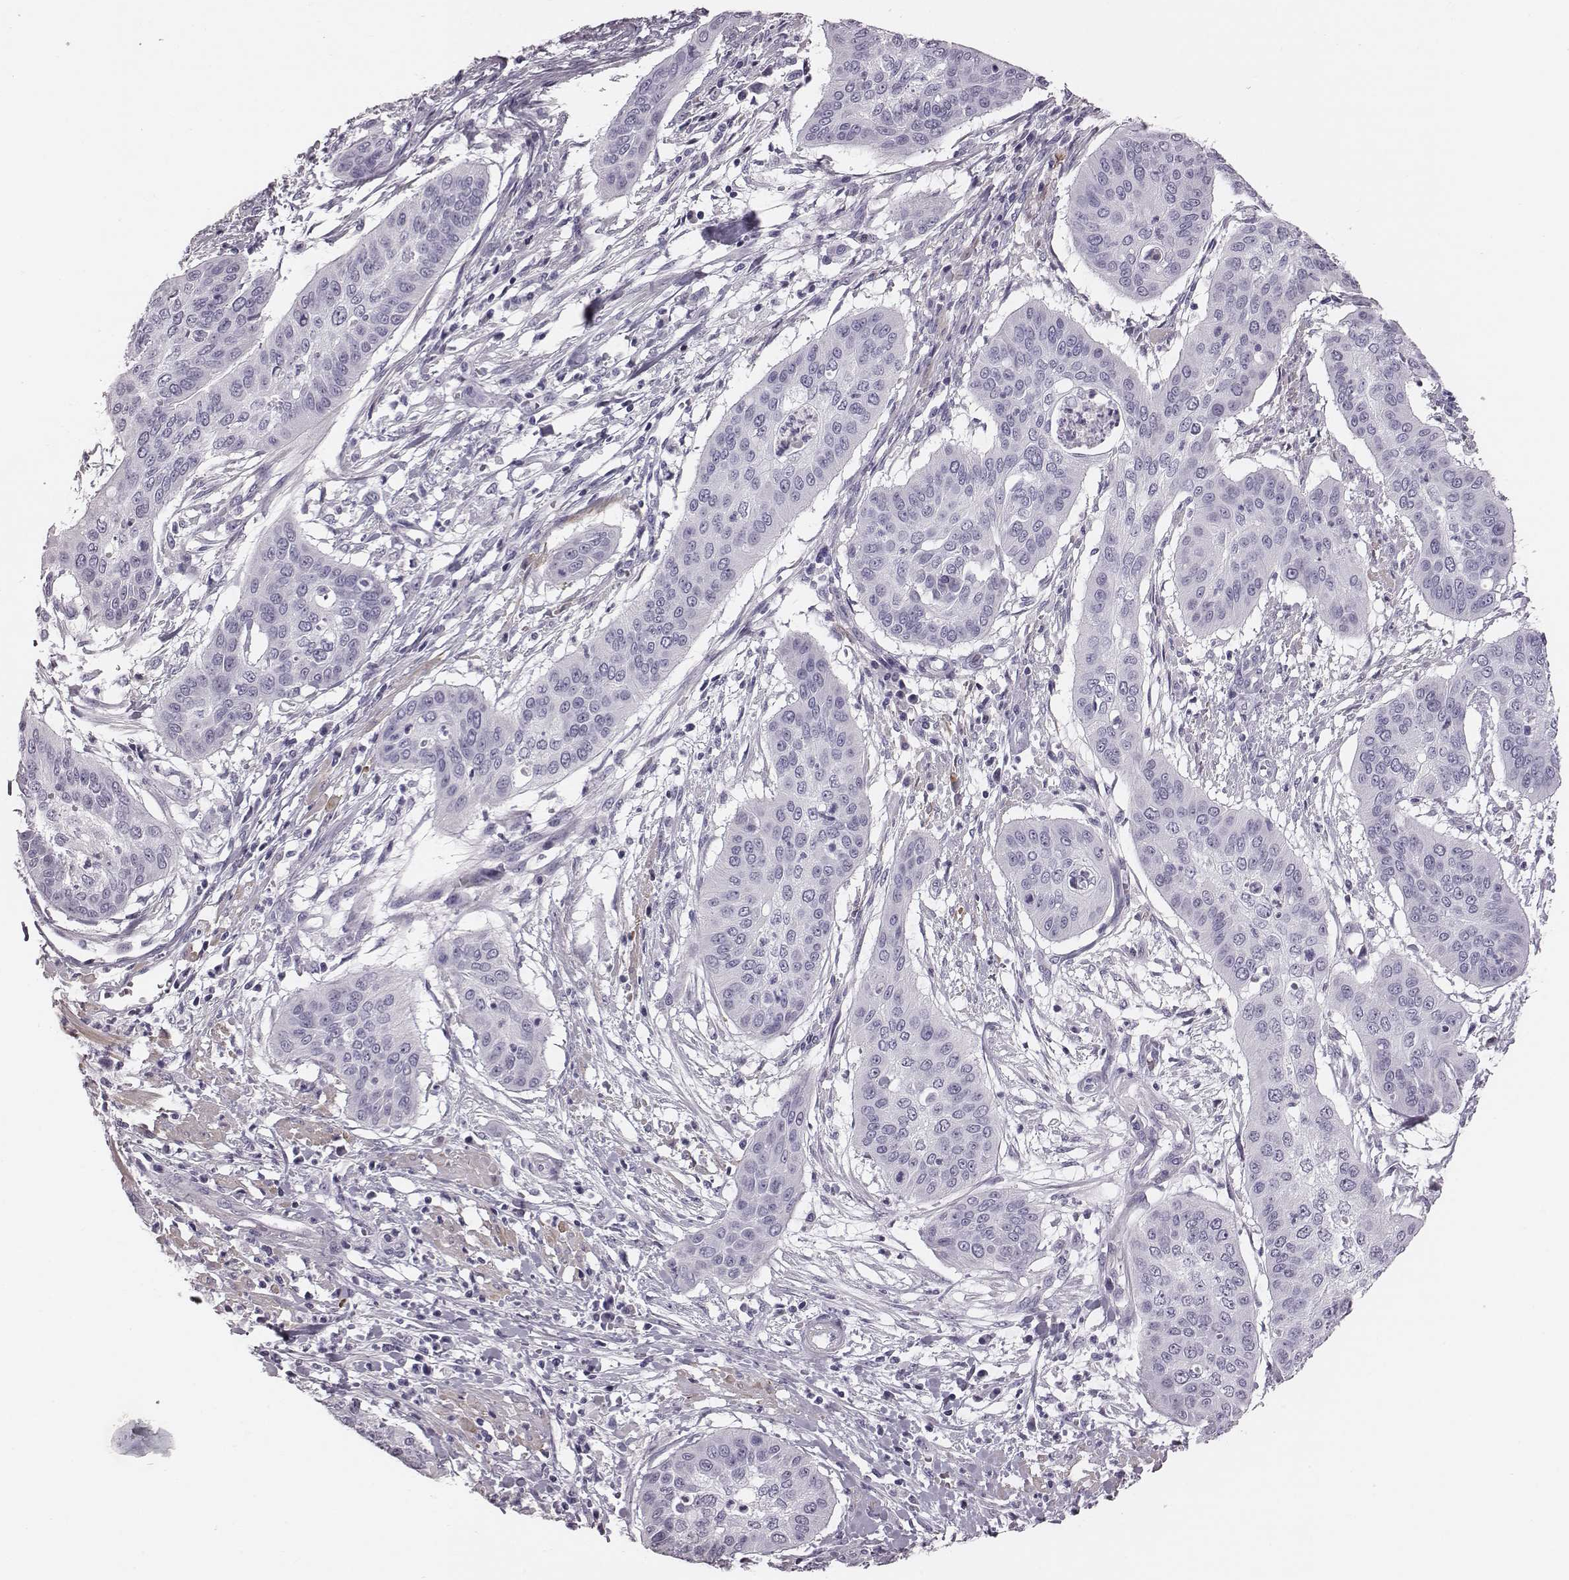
{"staining": {"intensity": "negative", "quantity": "none", "location": "none"}, "tissue": "cervical cancer", "cell_type": "Tumor cells", "image_type": "cancer", "snomed": [{"axis": "morphology", "description": "Squamous cell carcinoma, NOS"}, {"axis": "topography", "description": "Cervix"}], "caption": "Protein analysis of cervical squamous cell carcinoma exhibits no significant expression in tumor cells.", "gene": "CRISP1", "patient": {"sex": "female", "age": 39}}